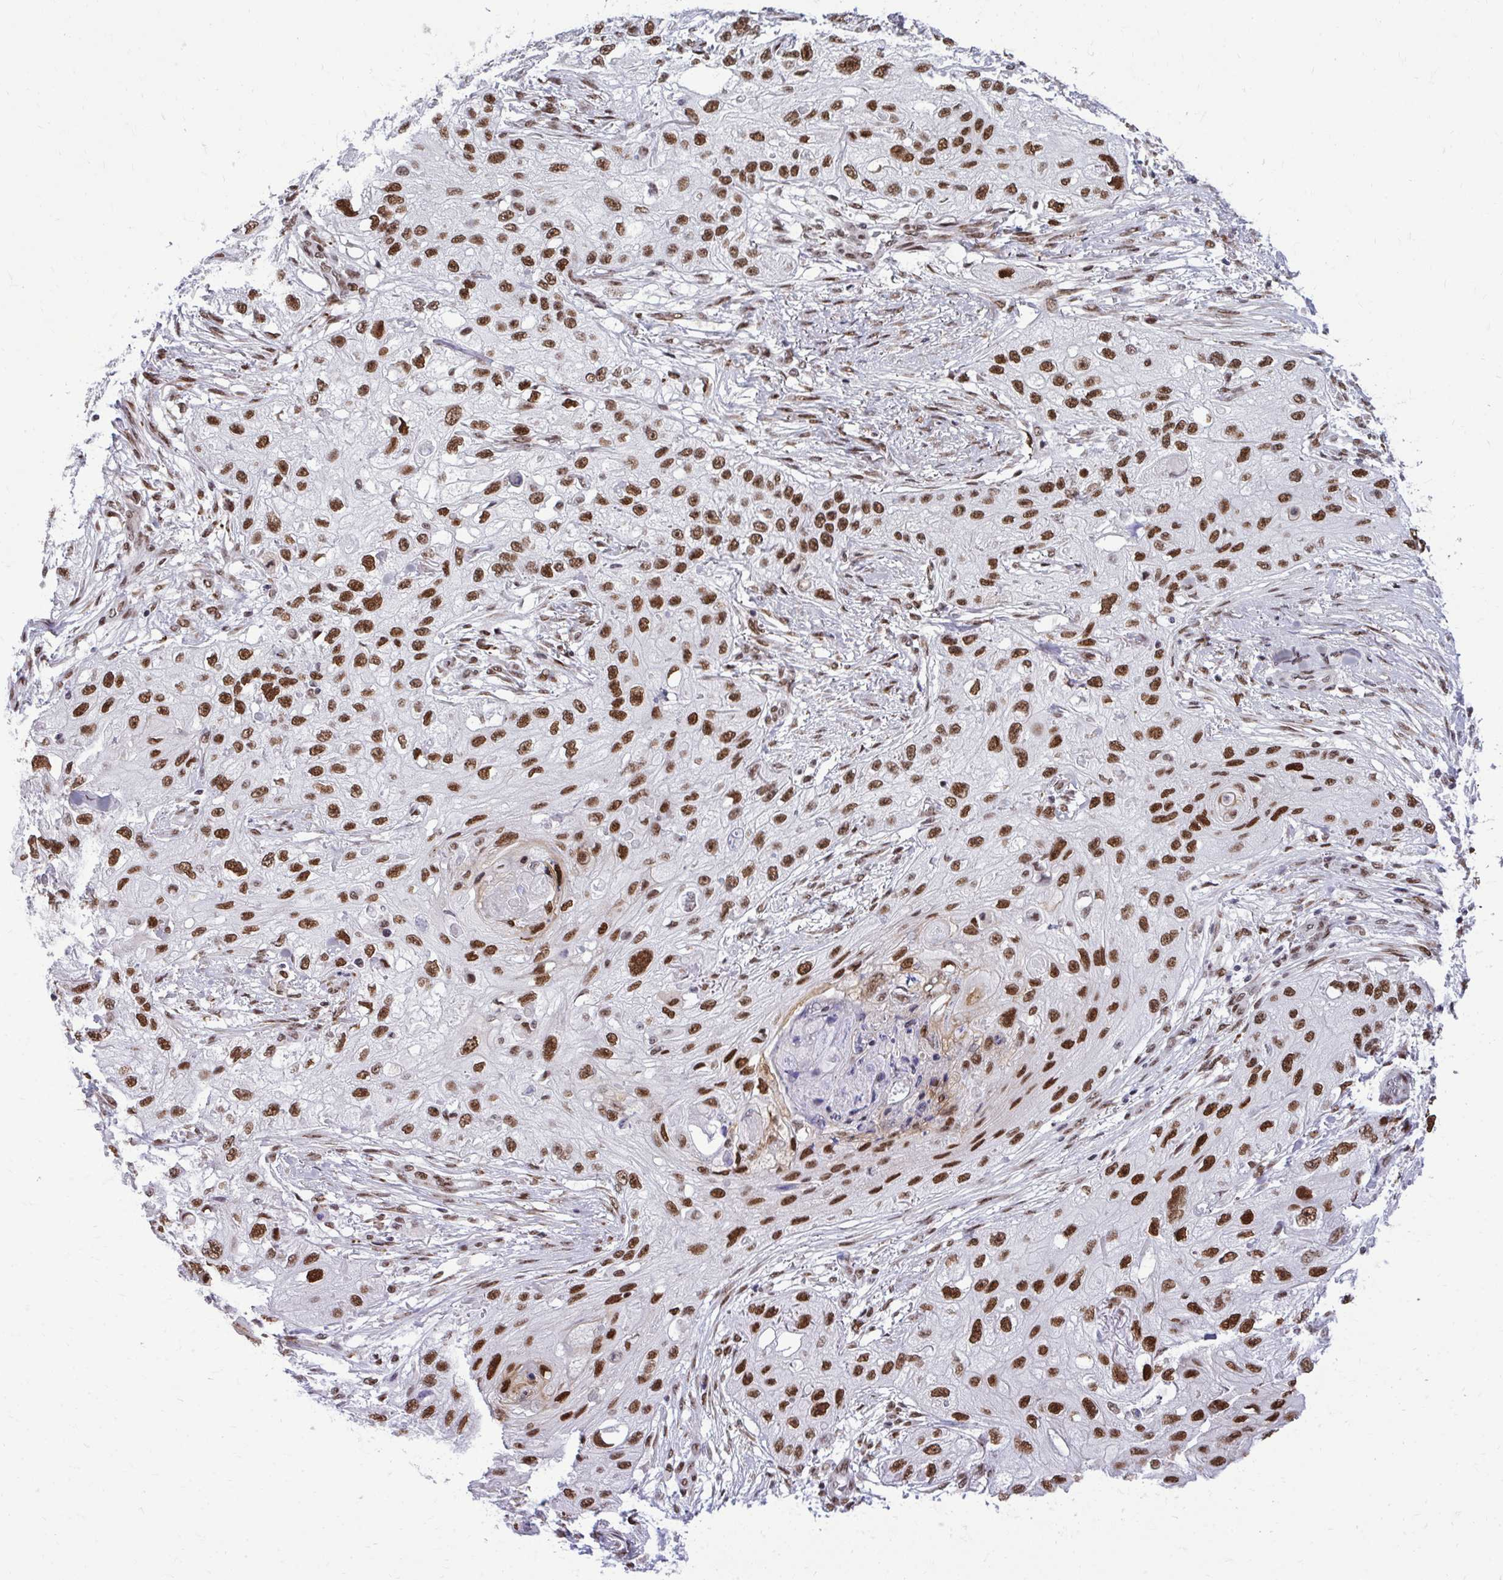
{"staining": {"intensity": "strong", "quantity": ">75%", "location": "nuclear"}, "tissue": "skin cancer", "cell_type": "Tumor cells", "image_type": "cancer", "snomed": [{"axis": "morphology", "description": "Squamous cell carcinoma, NOS"}, {"axis": "topography", "description": "Skin"}, {"axis": "topography", "description": "Vulva"}], "caption": "Strong nuclear staining is appreciated in approximately >75% of tumor cells in skin squamous cell carcinoma.", "gene": "CDYL", "patient": {"sex": "female", "age": 86}}